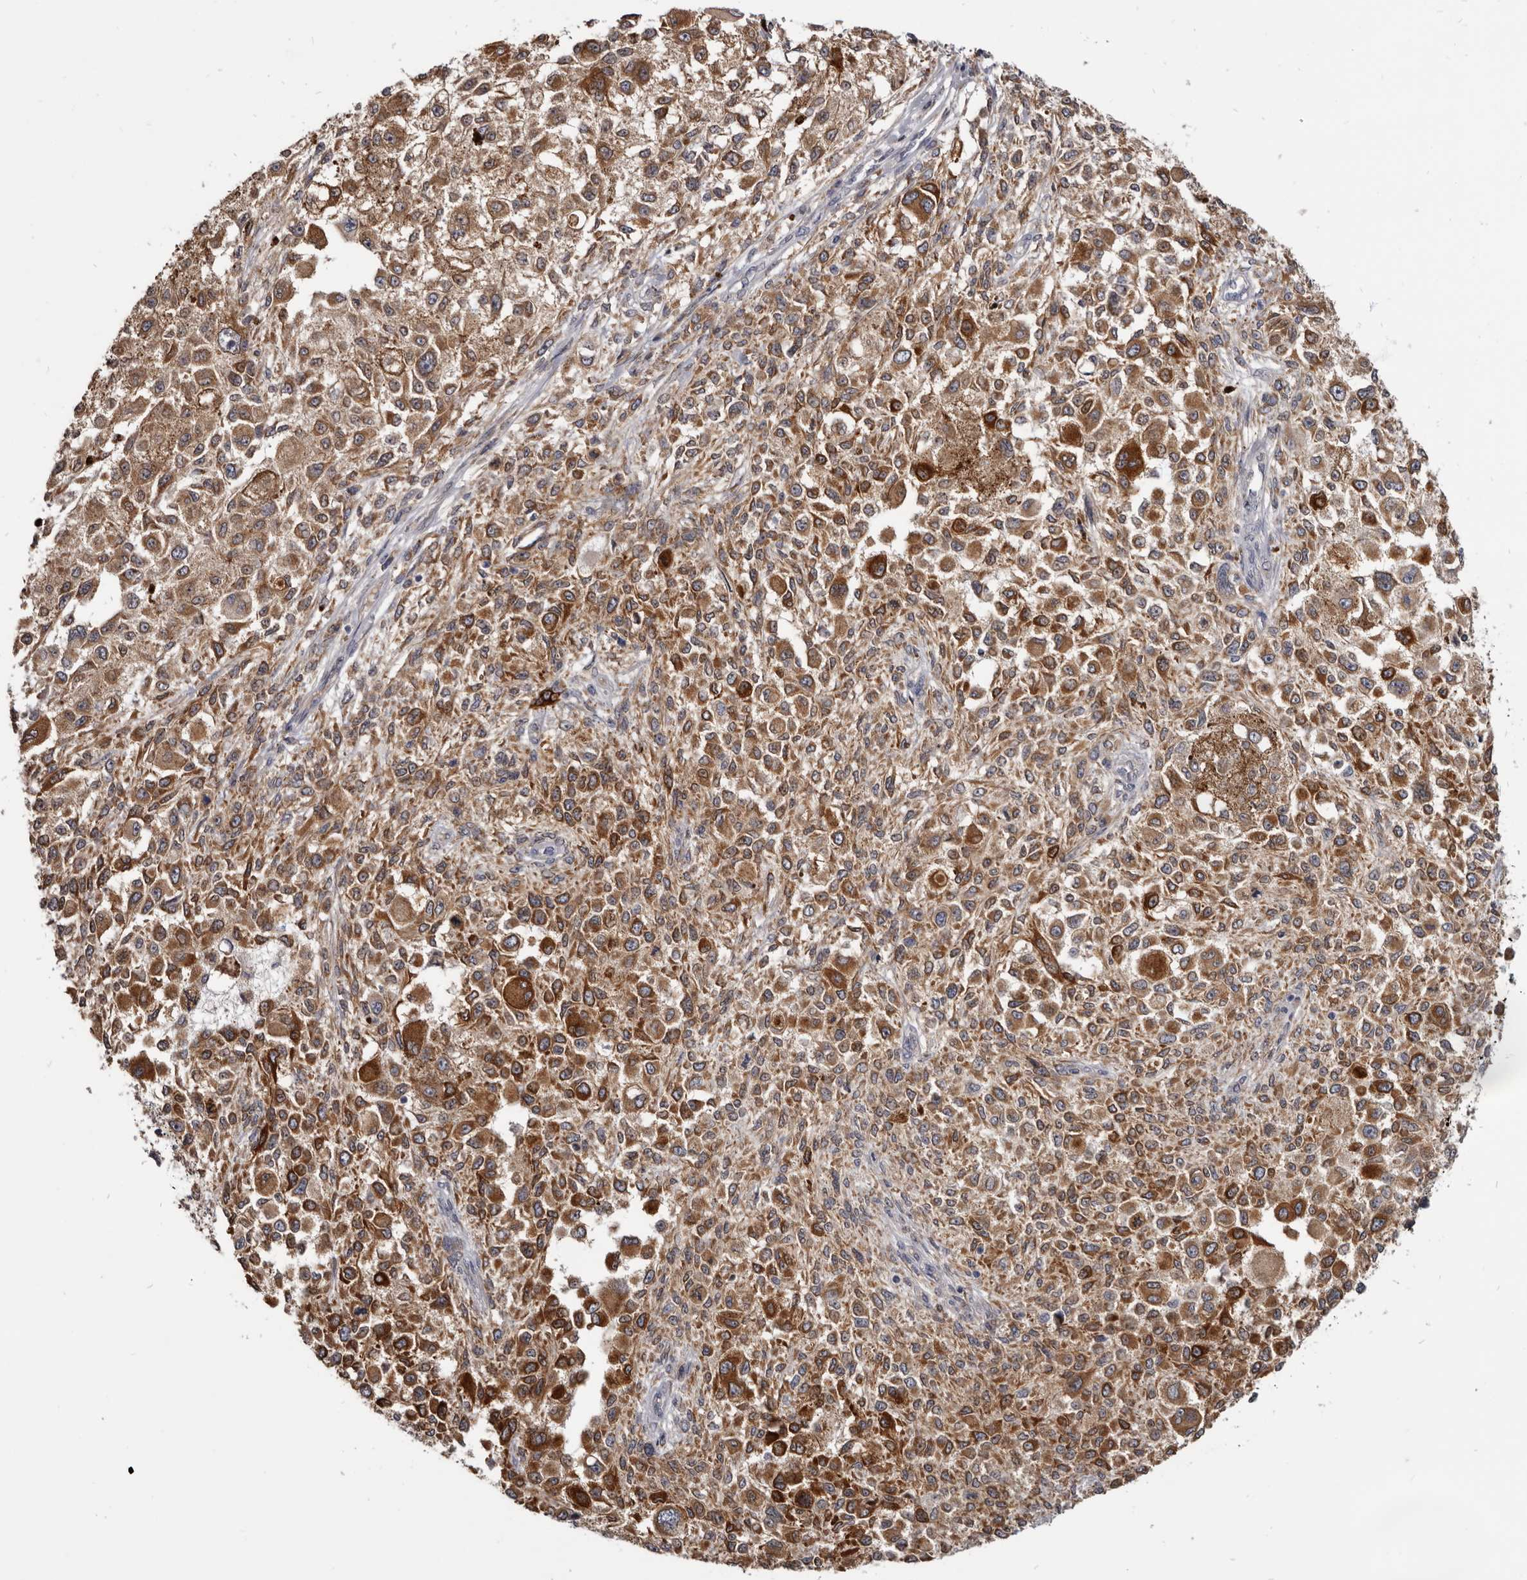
{"staining": {"intensity": "moderate", "quantity": ">75%", "location": "cytoplasmic/membranous"}, "tissue": "melanoma", "cell_type": "Tumor cells", "image_type": "cancer", "snomed": [{"axis": "morphology", "description": "Necrosis, NOS"}, {"axis": "morphology", "description": "Malignant melanoma, NOS"}, {"axis": "topography", "description": "Skin"}], "caption": "High-magnification brightfield microscopy of malignant melanoma stained with DAB (3,3'-diaminobenzidine) (brown) and counterstained with hematoxylin (blue). tumor cells exhibit moderate cytoplasmic/membranous staining is seen in approximately>75% of cells. The protein of interest is shown in brown color, while the nuclei are stained blue.", "gene": "NENF", "patient": {"sex": "female", "age": 87}}